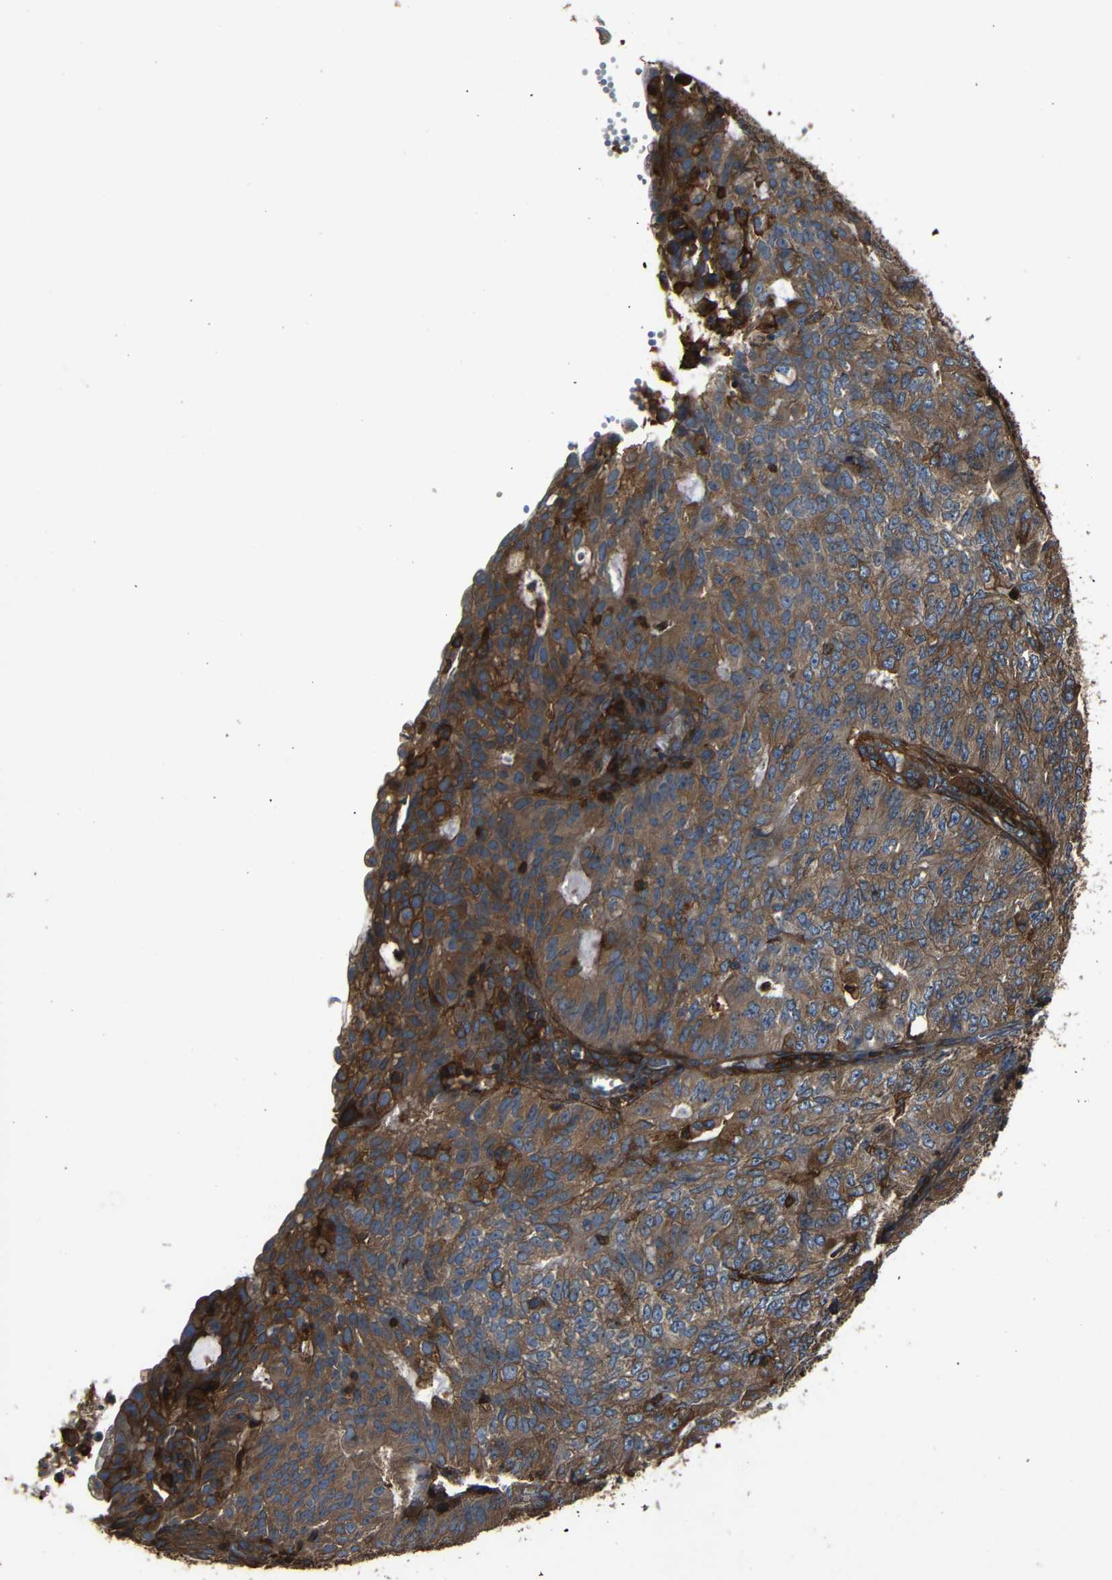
{"staining": {"intensity": "moderate", "quantity": ">75%", "location": "cytoplasmic/membranous"}, "tissue": "endometrial cancer", "cell_type": "Tumor cells", "image_type": "cancer", "snomed": [{"axis": "morphology", "description": "Adenocarcinoma, NOS"}, {"axis": "topography", "description": "Endometrium"}], "caption": "Endometrial adenocarcinoma stained with a protein marker shows moderate staining in tumor cells.", "gene": "ADGRE5", "patient": {"sex": "female", "age": 32}}